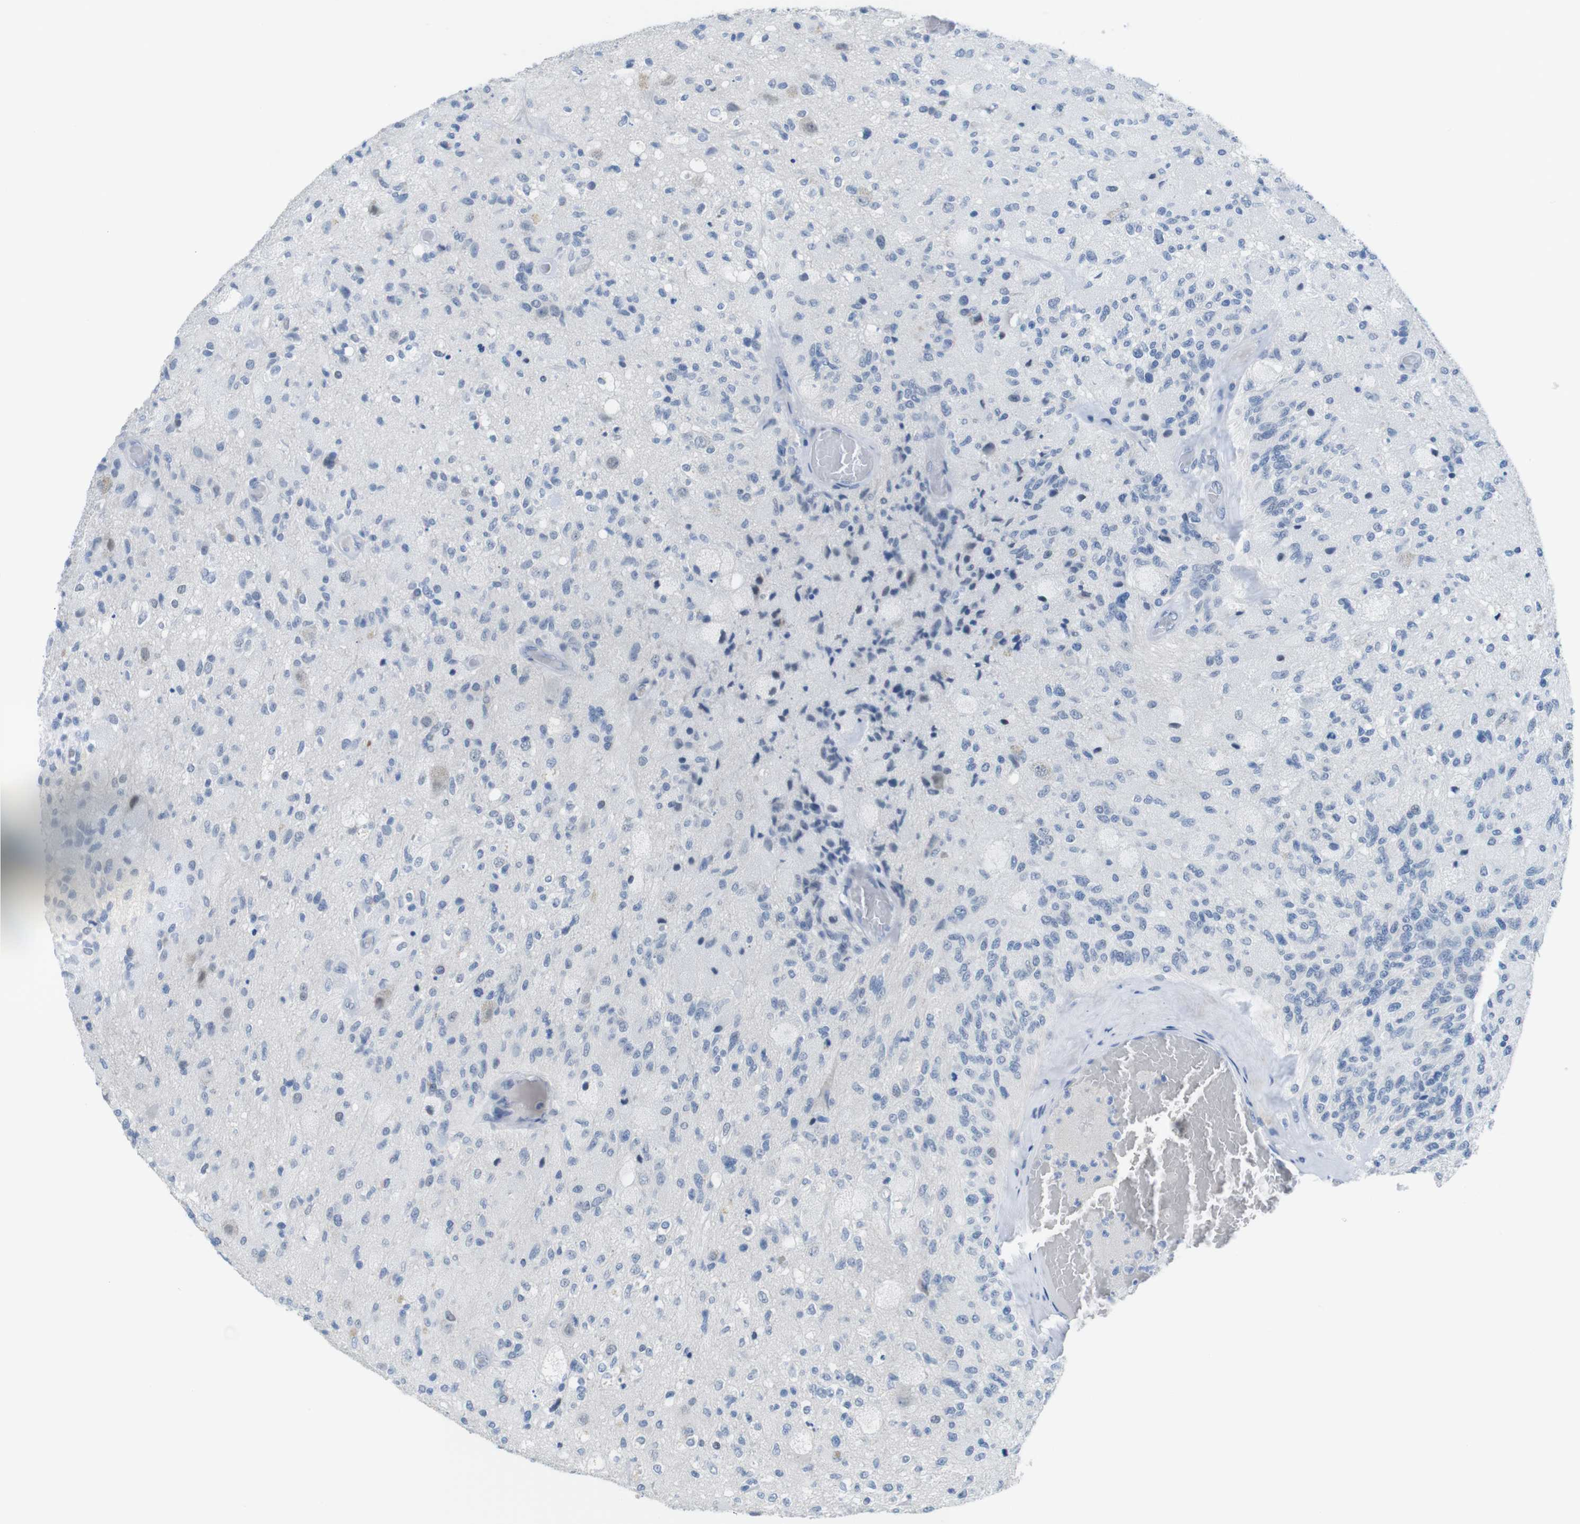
{"staining": {"intensity": "negative", "quantity": "none", "location": "none"}, "tissue": "glioma", "cell_type": "Tumor cells", "image_type": "cancer", "snomed": [{"axis": "morphology", "description": "Normal tissue, NOS"}, {"axis": "morphology", "description": "Glioma, malignant, High grade"}, {"axis": "topography", "description": "Cerebral cortex"}], "caption": "Malignant glioma (high-grade) was stained to show a protein in brown. There is no significant positivity in tumor cells.", "gene": "OPN1SW", "patient": {"sex": "male", "age": 77}}